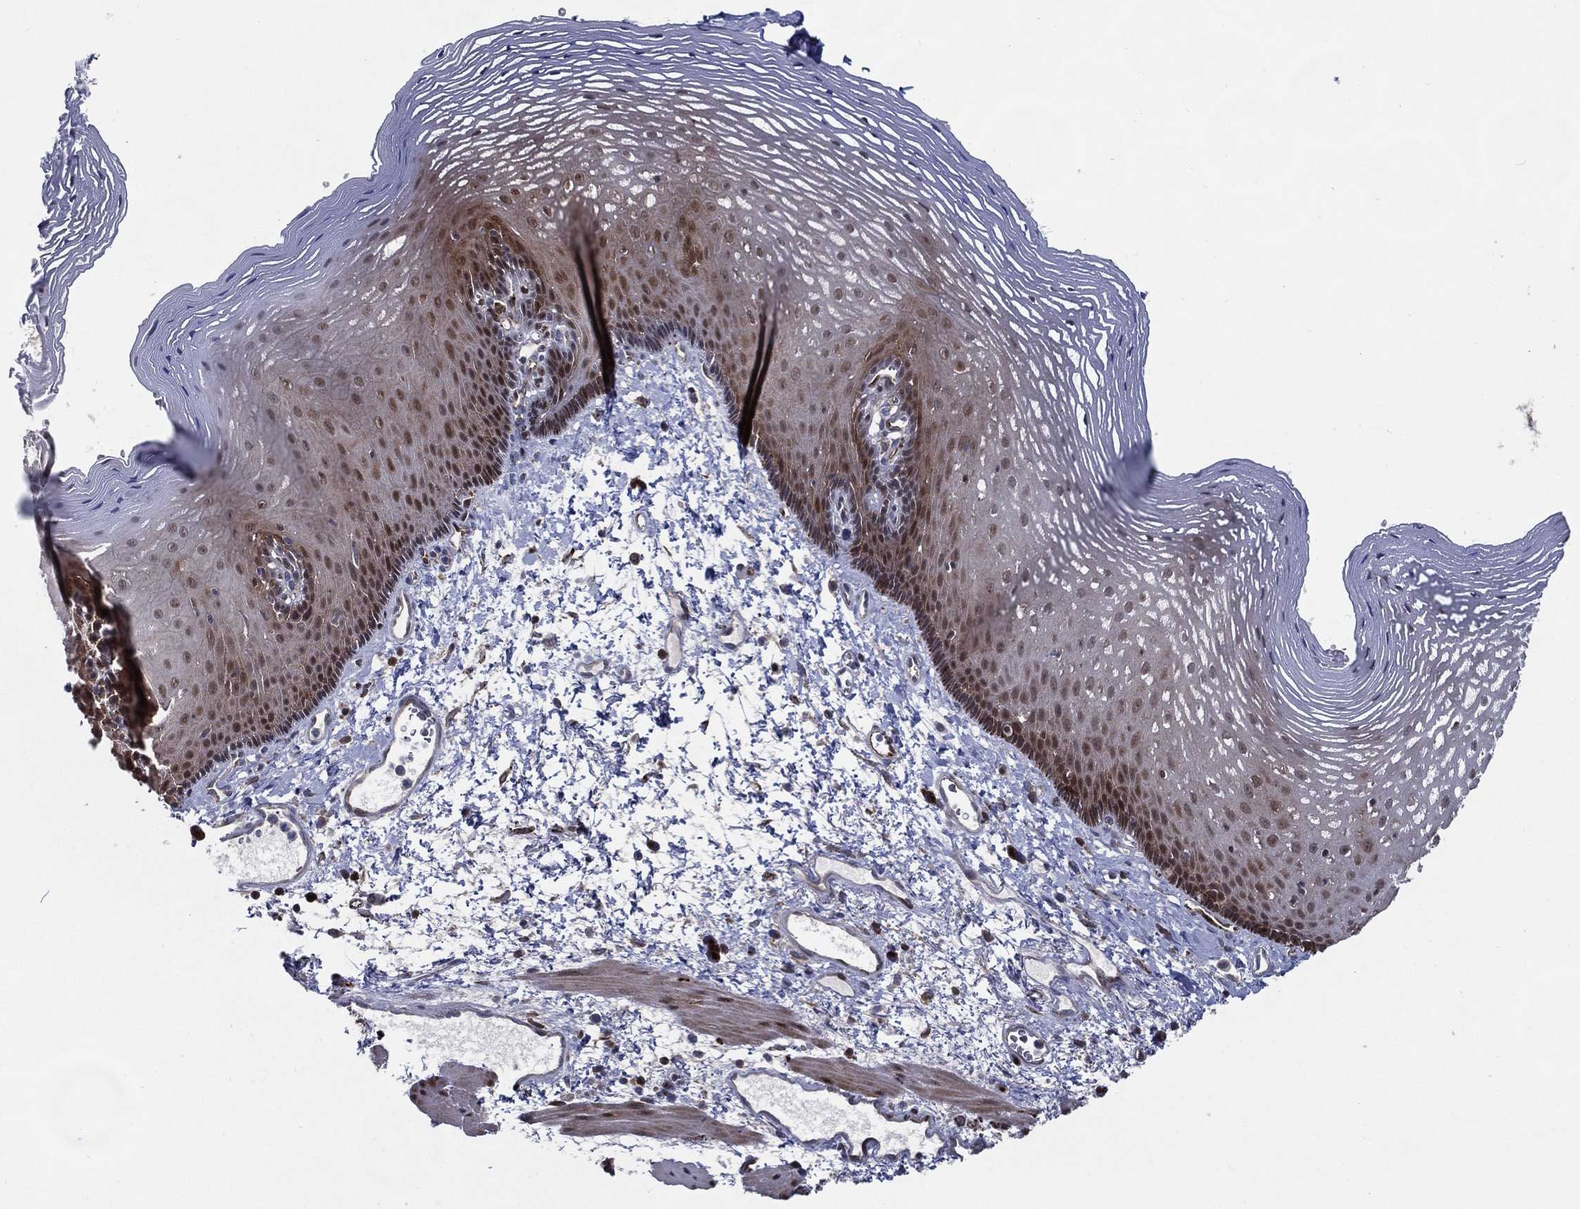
{"staining": {"intensity": "moderate", "quantity": "25%-75%", "location": "cytoplasmic/membranous,nuclear"}, "tissue": "esophagus", "cell_type": "Squamous epithelial cells", "image_type": "normal", "snomed": [{"axis": "morphology", "description": "Normal tissue, NOS"}, {"axis": "topography", "description": "Esophagus"}], "caption": "The histopathology image demonstrates a brown stain indicating the presence of a protein in the cytoplasmic/membranous,nuclear of squamous epithelial cells in esophagus.", "gene": "ARHGAP11A", "patient": {"sex": "male", "age": 76}}